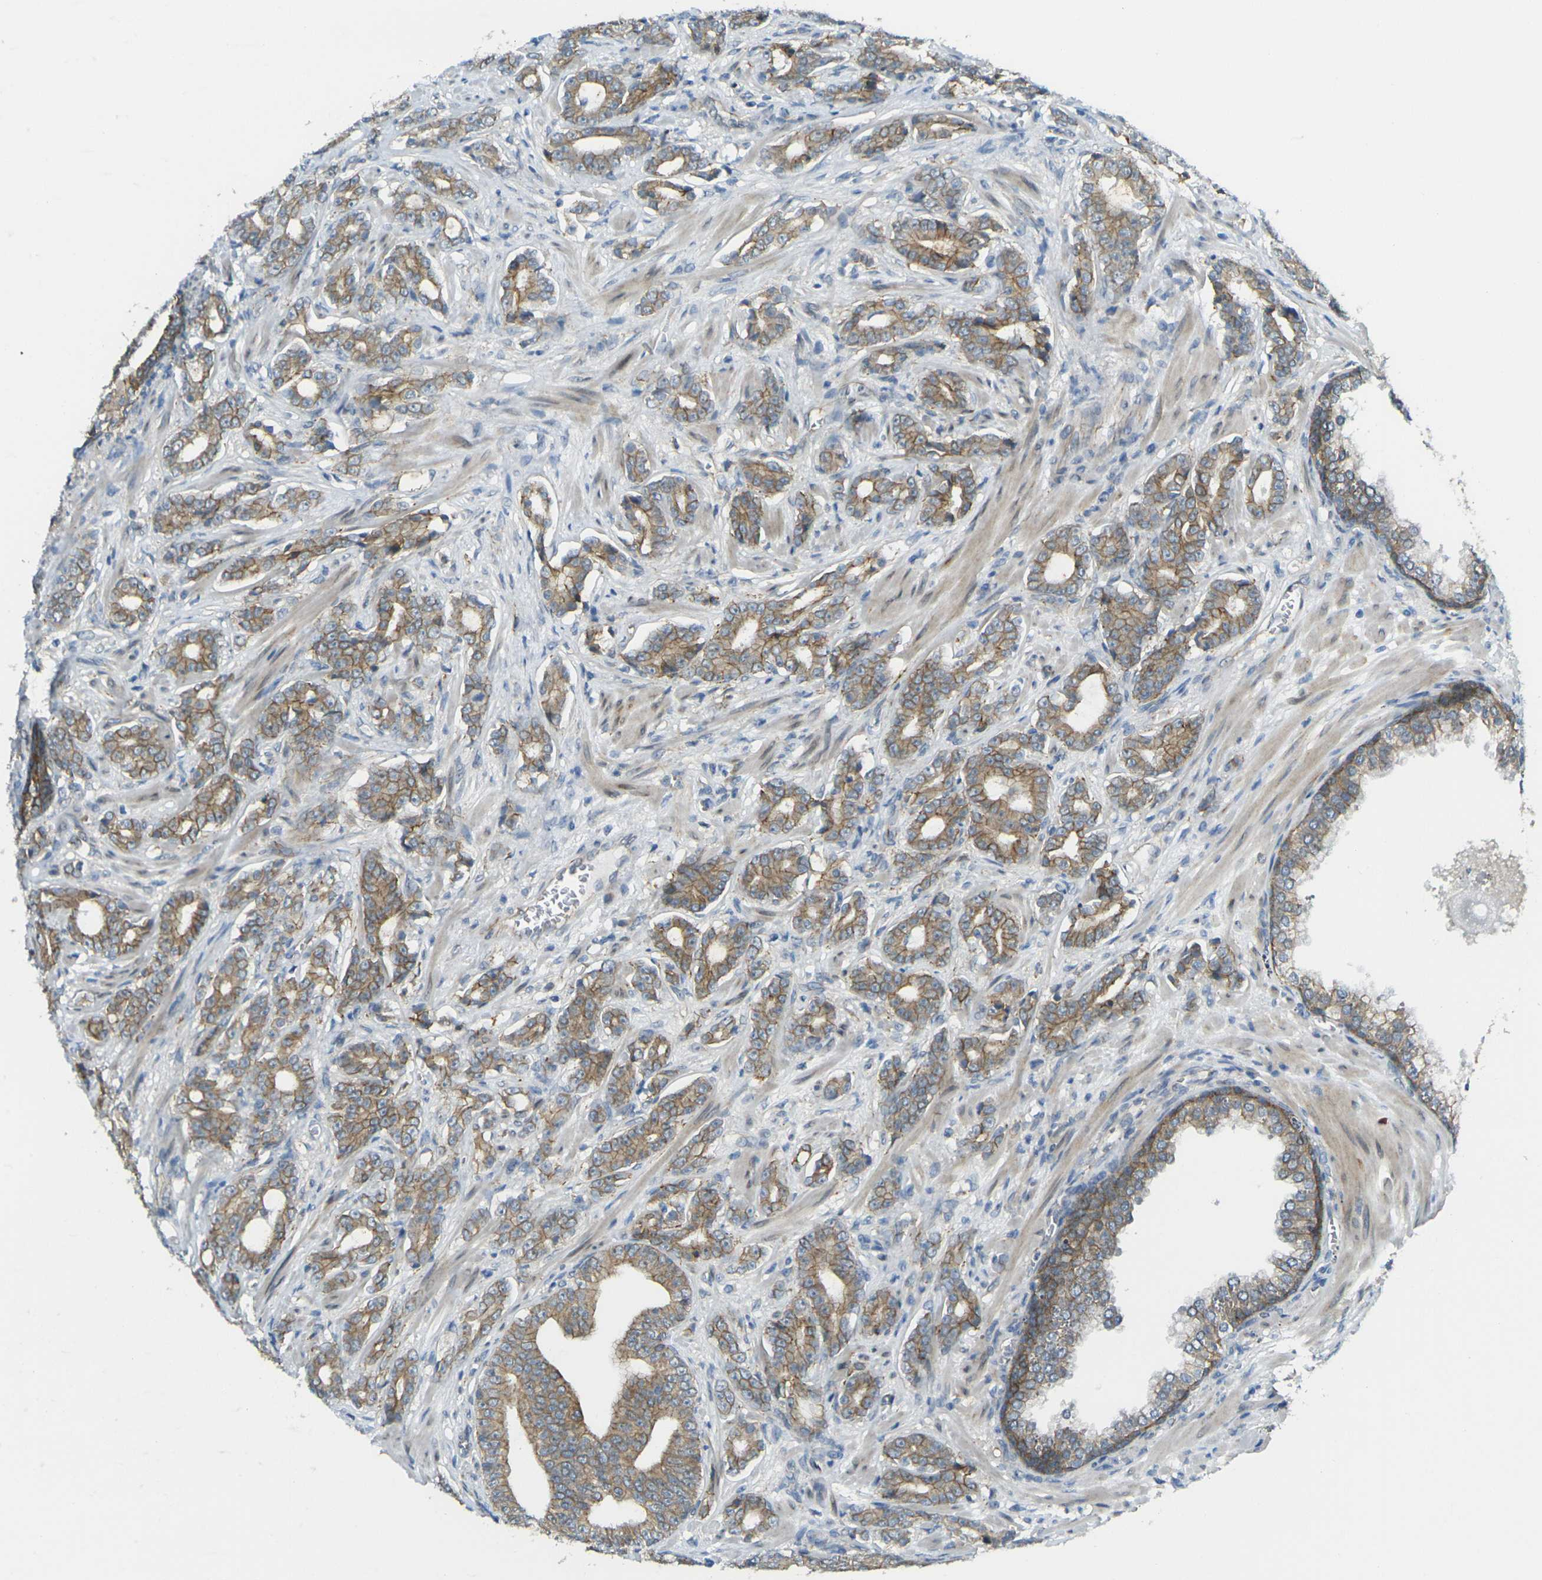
{"staining": {"intensity": "moderate", "quantity": ">75%", "location": "cytoplasmic/membranous"}, "tissue": "prostate cancer", "cell_type": "Tumor cells", "image_type": "cancer", "snomed": [{"axis": "morphology", "description": "Adenocarcinoma, Low grade"}, {"axis": "topography", "description": "Prostate"}], "caption": "Immunohistochemistry (IHC) micrograph of prostate cancer stained for a protein (brown), which exhibits medium levels of moderate cytoplasmic/membranous expression in approximately >75% of tumor cells.", "gene": "RHBDD1", "patient": {"sex": "male", "age": 58}}